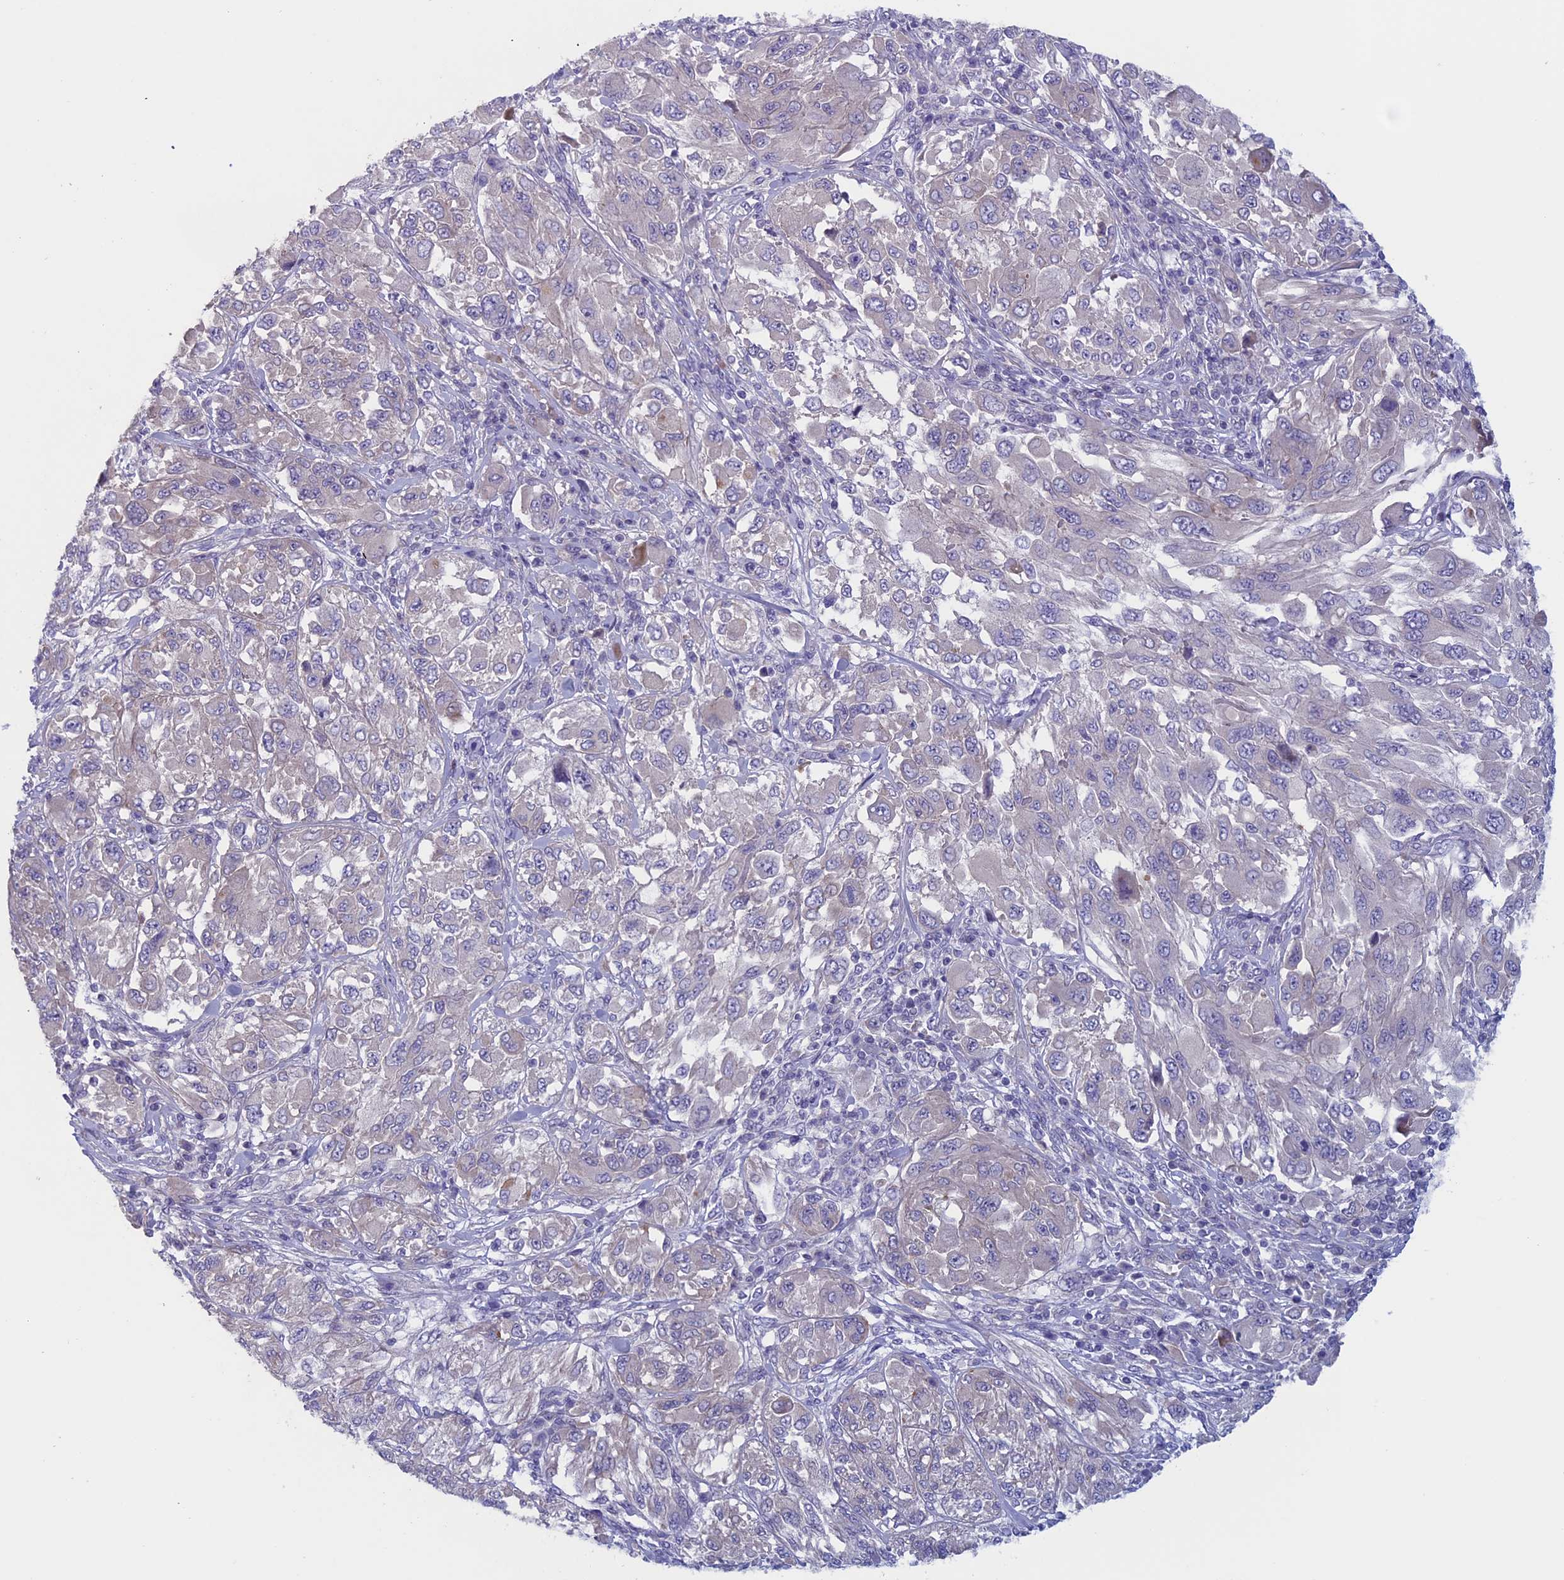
{"staining": {"intensity": "negative", "quantity": "none", "location": "none"}, "tissue": "melanoma", "cell_type": "Tumor cells", "image_type": "cancer", "snomed": [{"axis": "morphology", "description": "Malignant melanoma, NOS"}, {"axis": "topography", "description": "Skin"}], "caption": "A photomicrograph of malignant melanoma stained for a protein exhibits no brown staining in tumor cells. The staining was performed using DAB (3,3'-diaminobenzidine) to visualize the protein expression in brown, while the nuclei were stained in blue with hematoxylin (Magnification: 20x).", "gene": "CNOT6L", "patient": {"sex": "female", "age": 91}}